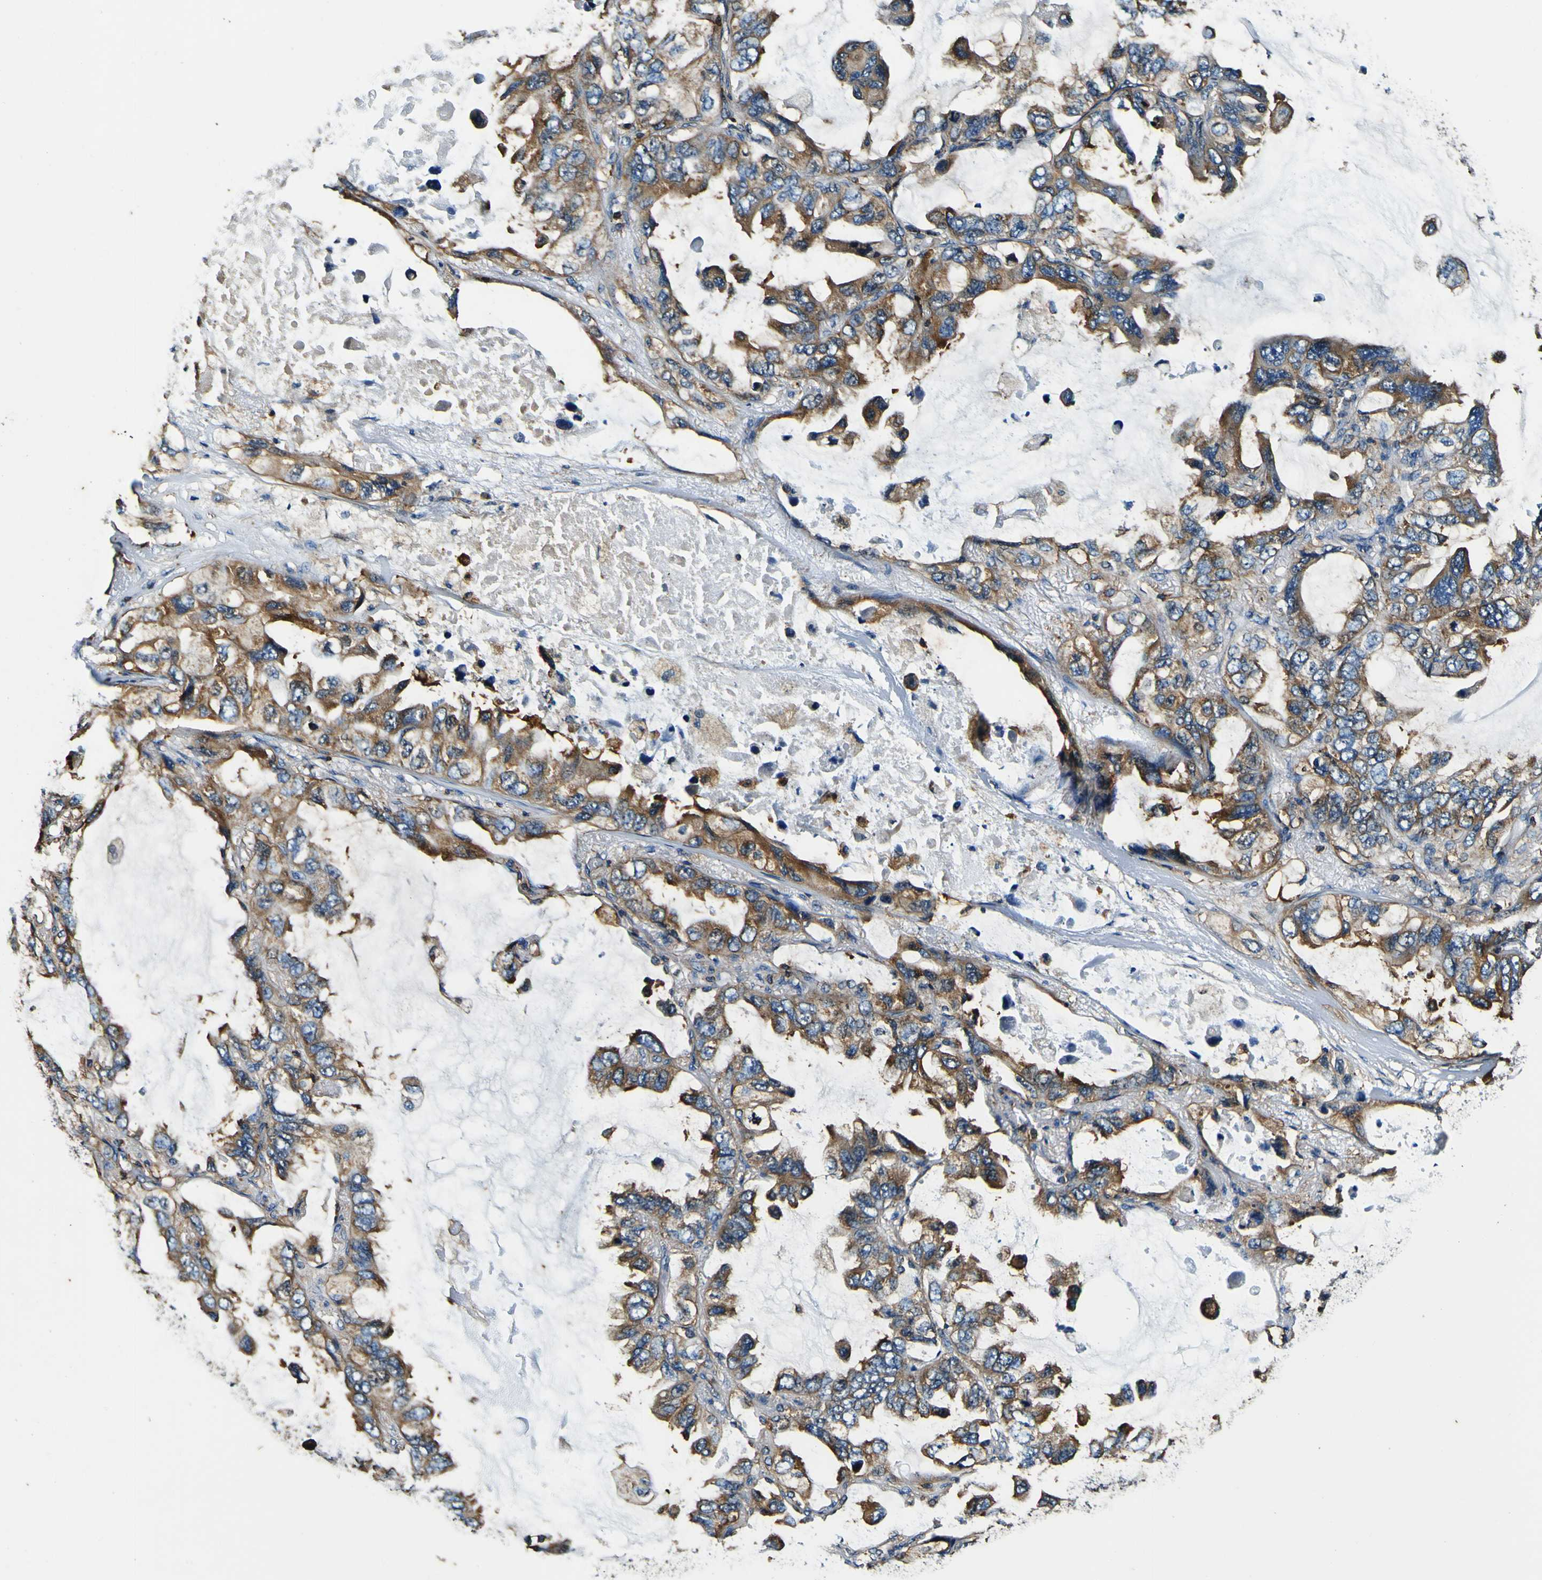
{"staining": {"intensity": "moderate", "quantity": "25%-75%", "location": "cytoplasmic/membranous"}, "tissue": "lung cancer", "cell_type": "Tumor cells", "image_type": "cancer", "snomed": [{"axis": "morphology", "description": "Squamous cell carcinoma, NOS"}, {"axis": "topography", "description": "Lung"}], "caption": "Tumor cells demonstrate medium levels of moderate cytoplasmic/membranous staining in approximately 25%-75% of cells in lung cancer (squamous cell carcinoma).", "gene": "RHOT2", "patient": {"sex": "female", "age": 73}}